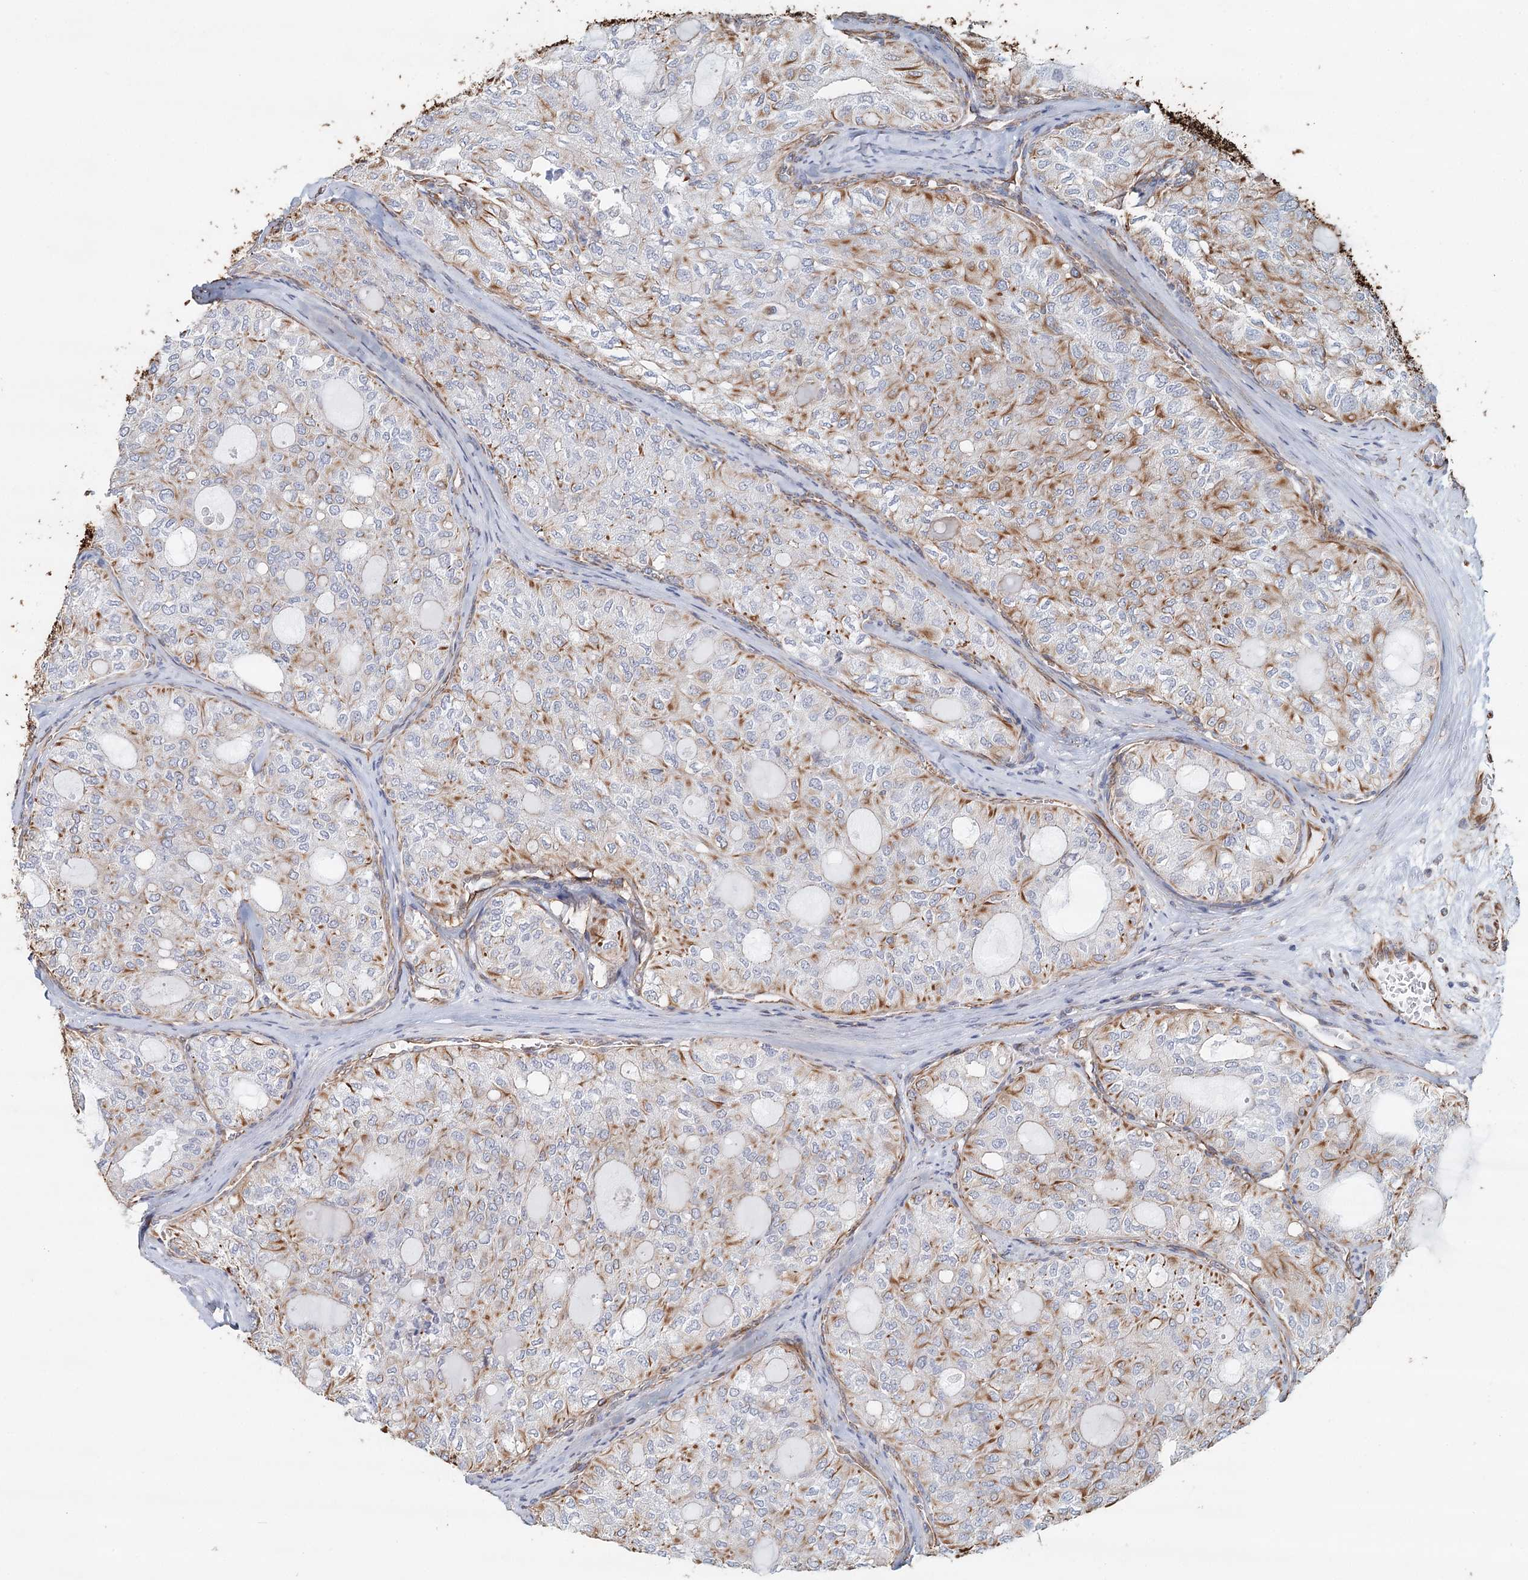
{"staining": {"intensity": "moderate", "quantity": "25%-75%", "location": "cytoplasmic/membranous"}, "tissue": "thyroid cancer", "cell_type": "Tumor cells", "image_type": "cancer", "snomed": [{"axis": "morphology", "description": "Follicular adenoma carcinoma, NOS"}, {"axis": "topography", "description": "Thyroid gland"}], "caption": "Thyroid cancer was stained to show a protein in brown. There is medium levels of moderate cytoplasmic/membranous staining in about 25%-75% of tumor cells.", "gene": "SYNPO", "patient": {"sex": "male", "age": 75}}